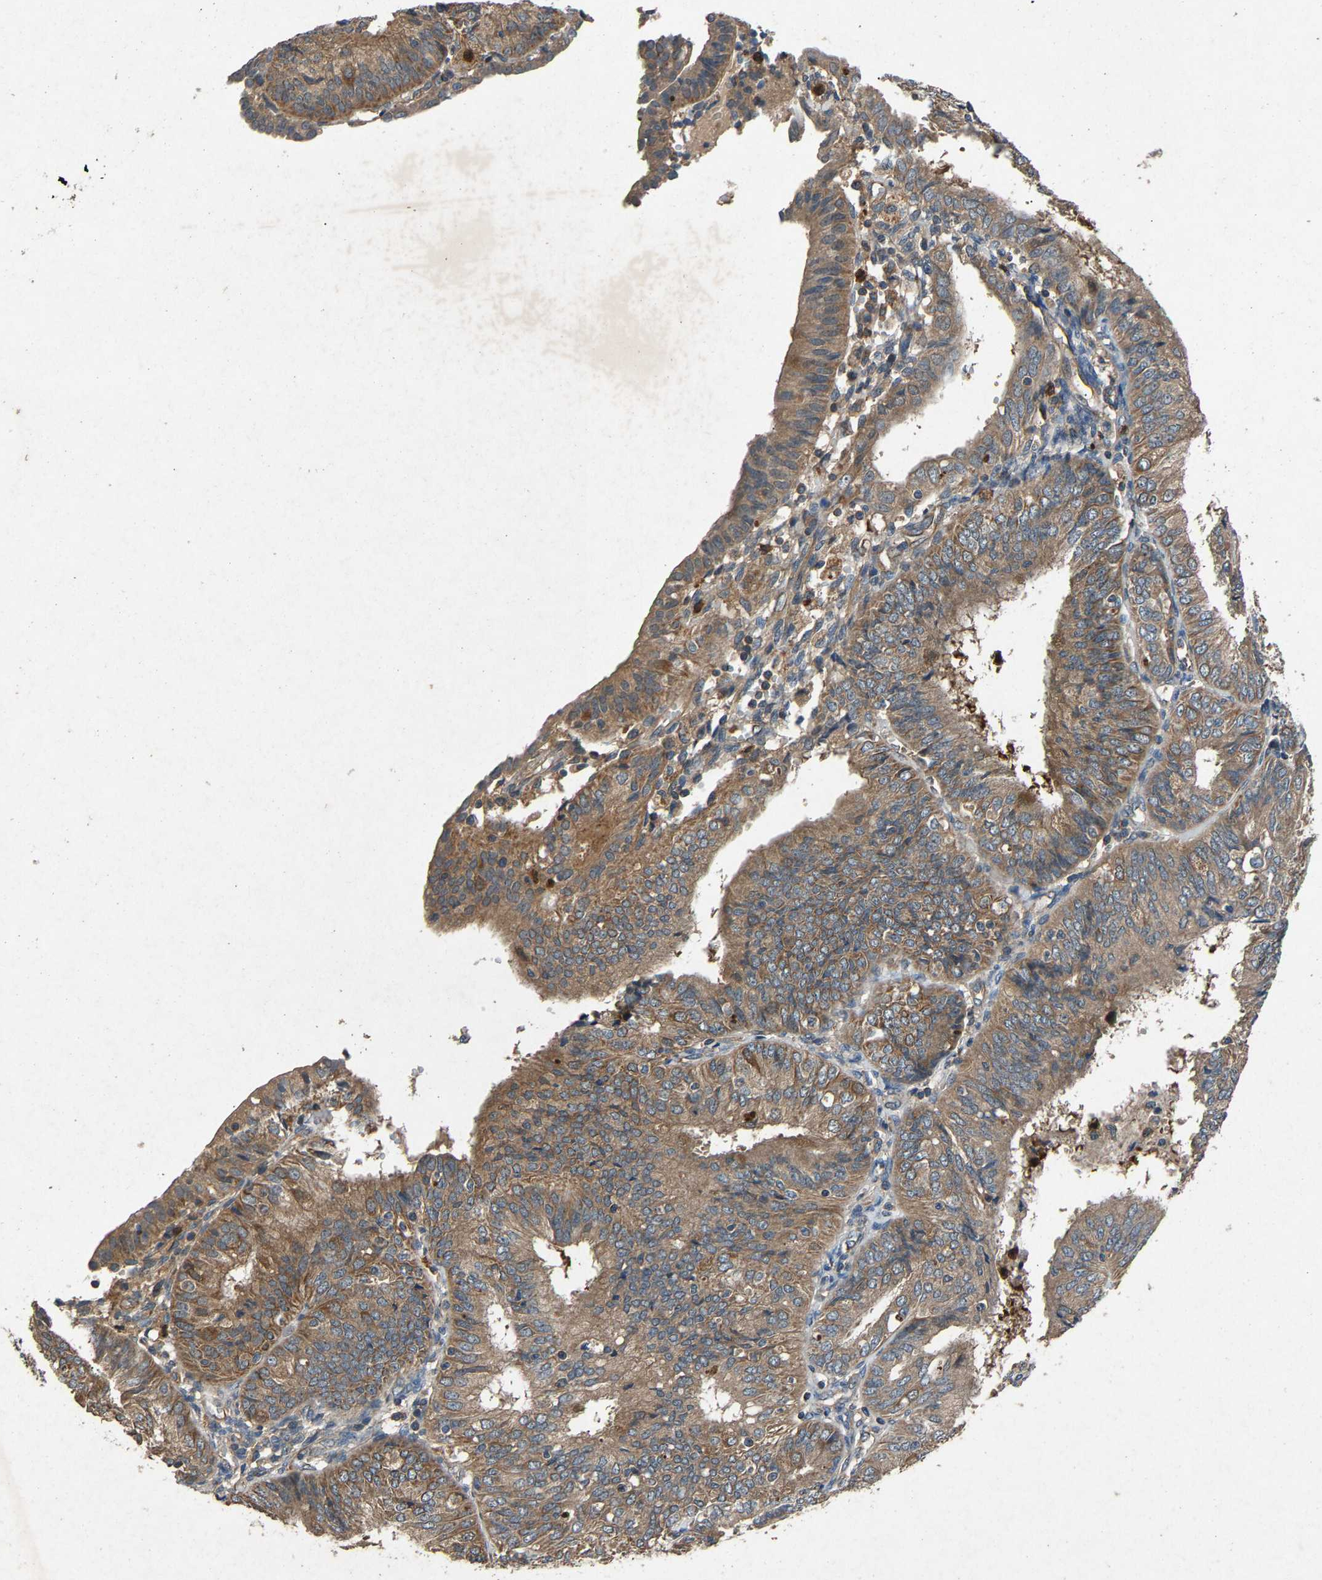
{"staining": {"intensity": "moderate", "quantity": ">75%", "location": "cytoplasmic/membranous"}, "tissue": "endometrial cancer", "cell_type": "Tumor cells", "image_type": "cancer", "snomed": [{"axis": "morphology", "description": "Adenocarcinoma, NOS"}, {"axis": "topography", "description": "Endometrium"}], "caption": "The image displays immunohistochemical staining of endometrial adenocarcinoma. There is moderate cytoplasmic/membranous expression is seen in approximately >75% of tumor cells.", "gene": "PPID", "patient": {"sex": "female", "age": 58}}